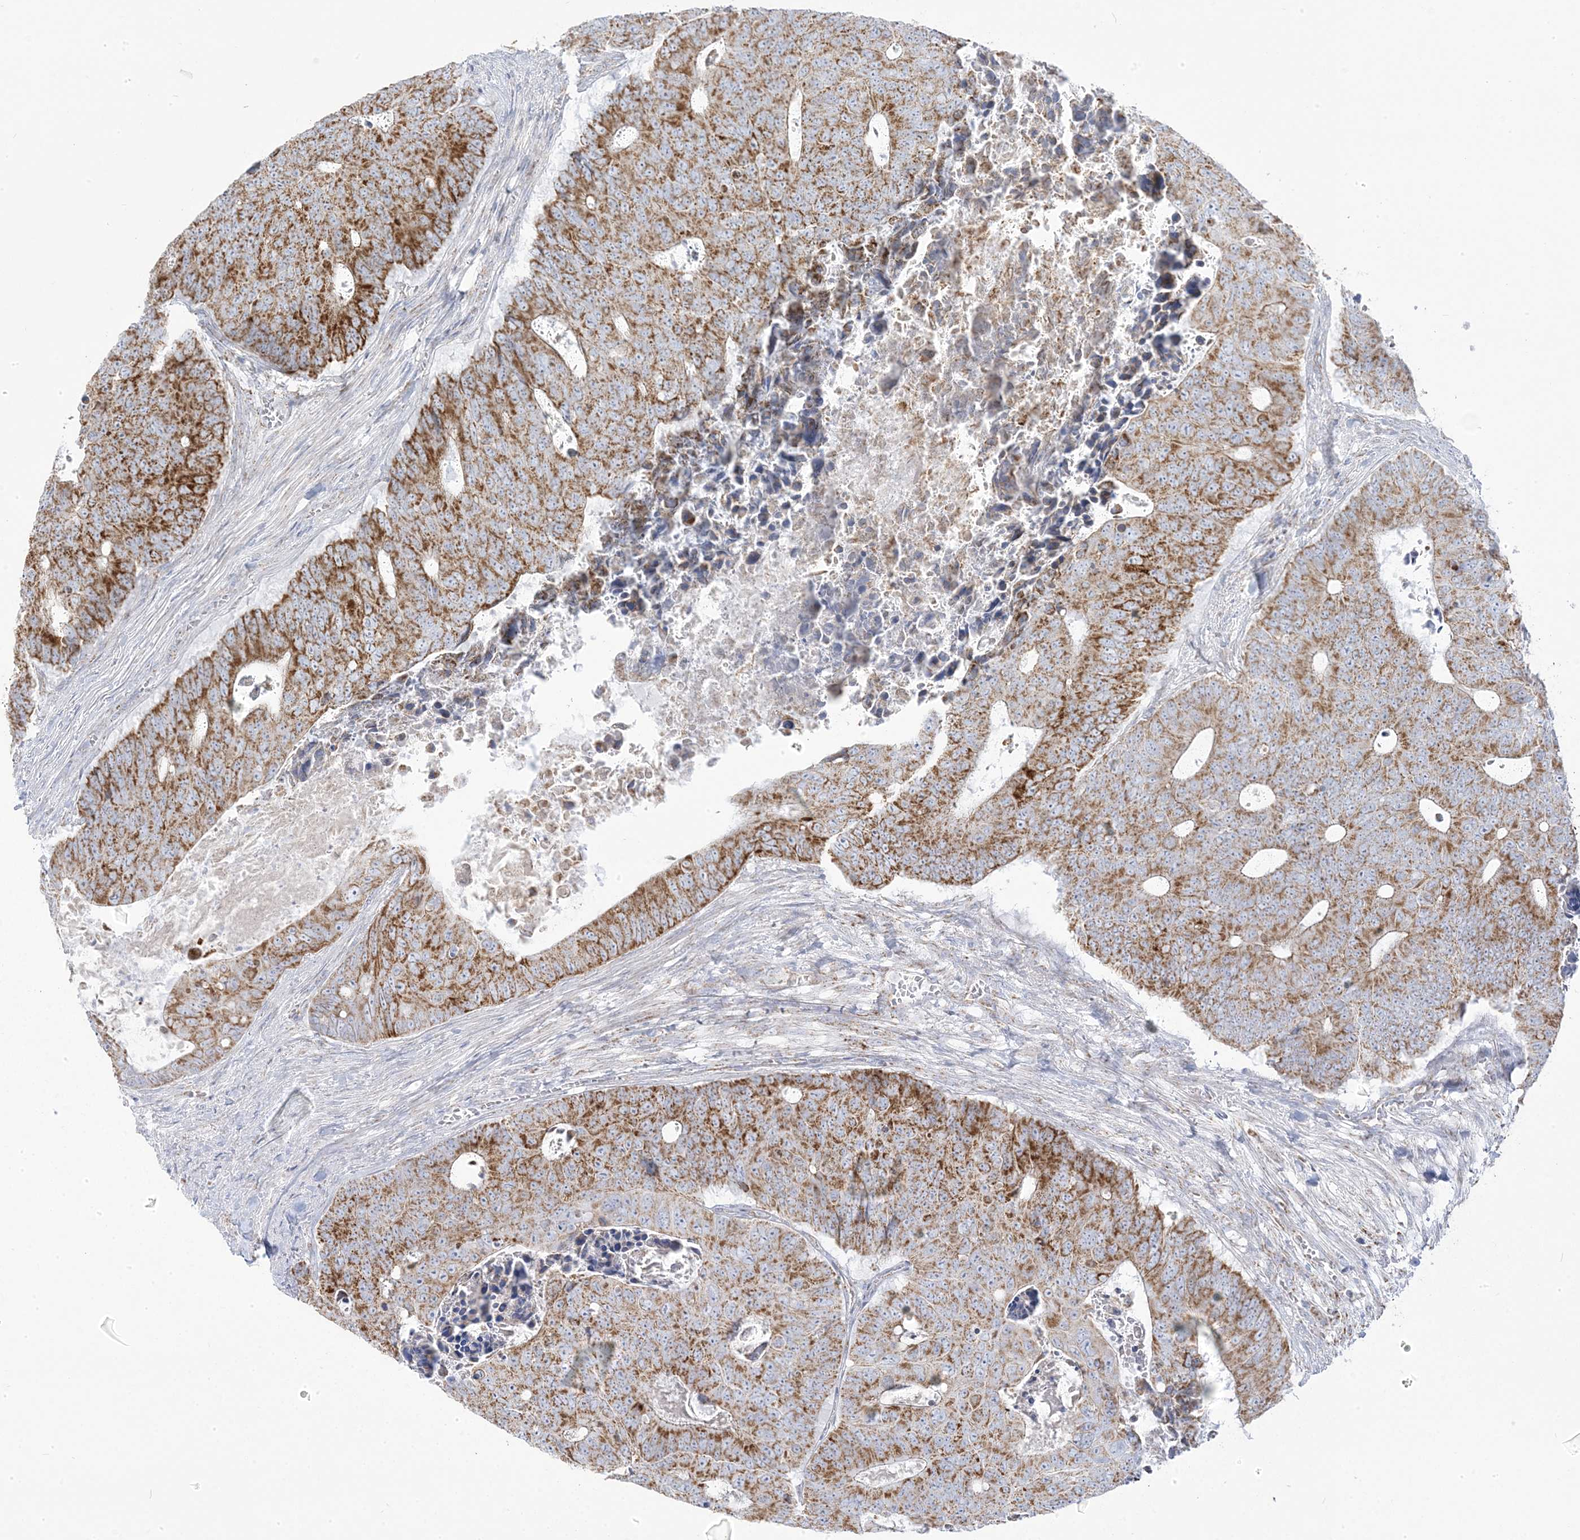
{"staining": {"intensity": "moderate", "quantity": ">75%", "location": "cytoplasmic/membranous"}, "tissue": "colorectal cancer", "cell_type": "Tumor cells", "image_type": "cancer", "snomed": [{"axis": "morphology", "description": "Adenocarcinoma, NOS"}, {"axis": "topography", "description": "Colon"}], "caption": "The image displays a brown stain indicating the presence of a protein in the cytoplasmic/membranous of tumor cells in colorectal cancer.", "gene": "PCCB", "patient": {"sex": "male", "age": 87}}